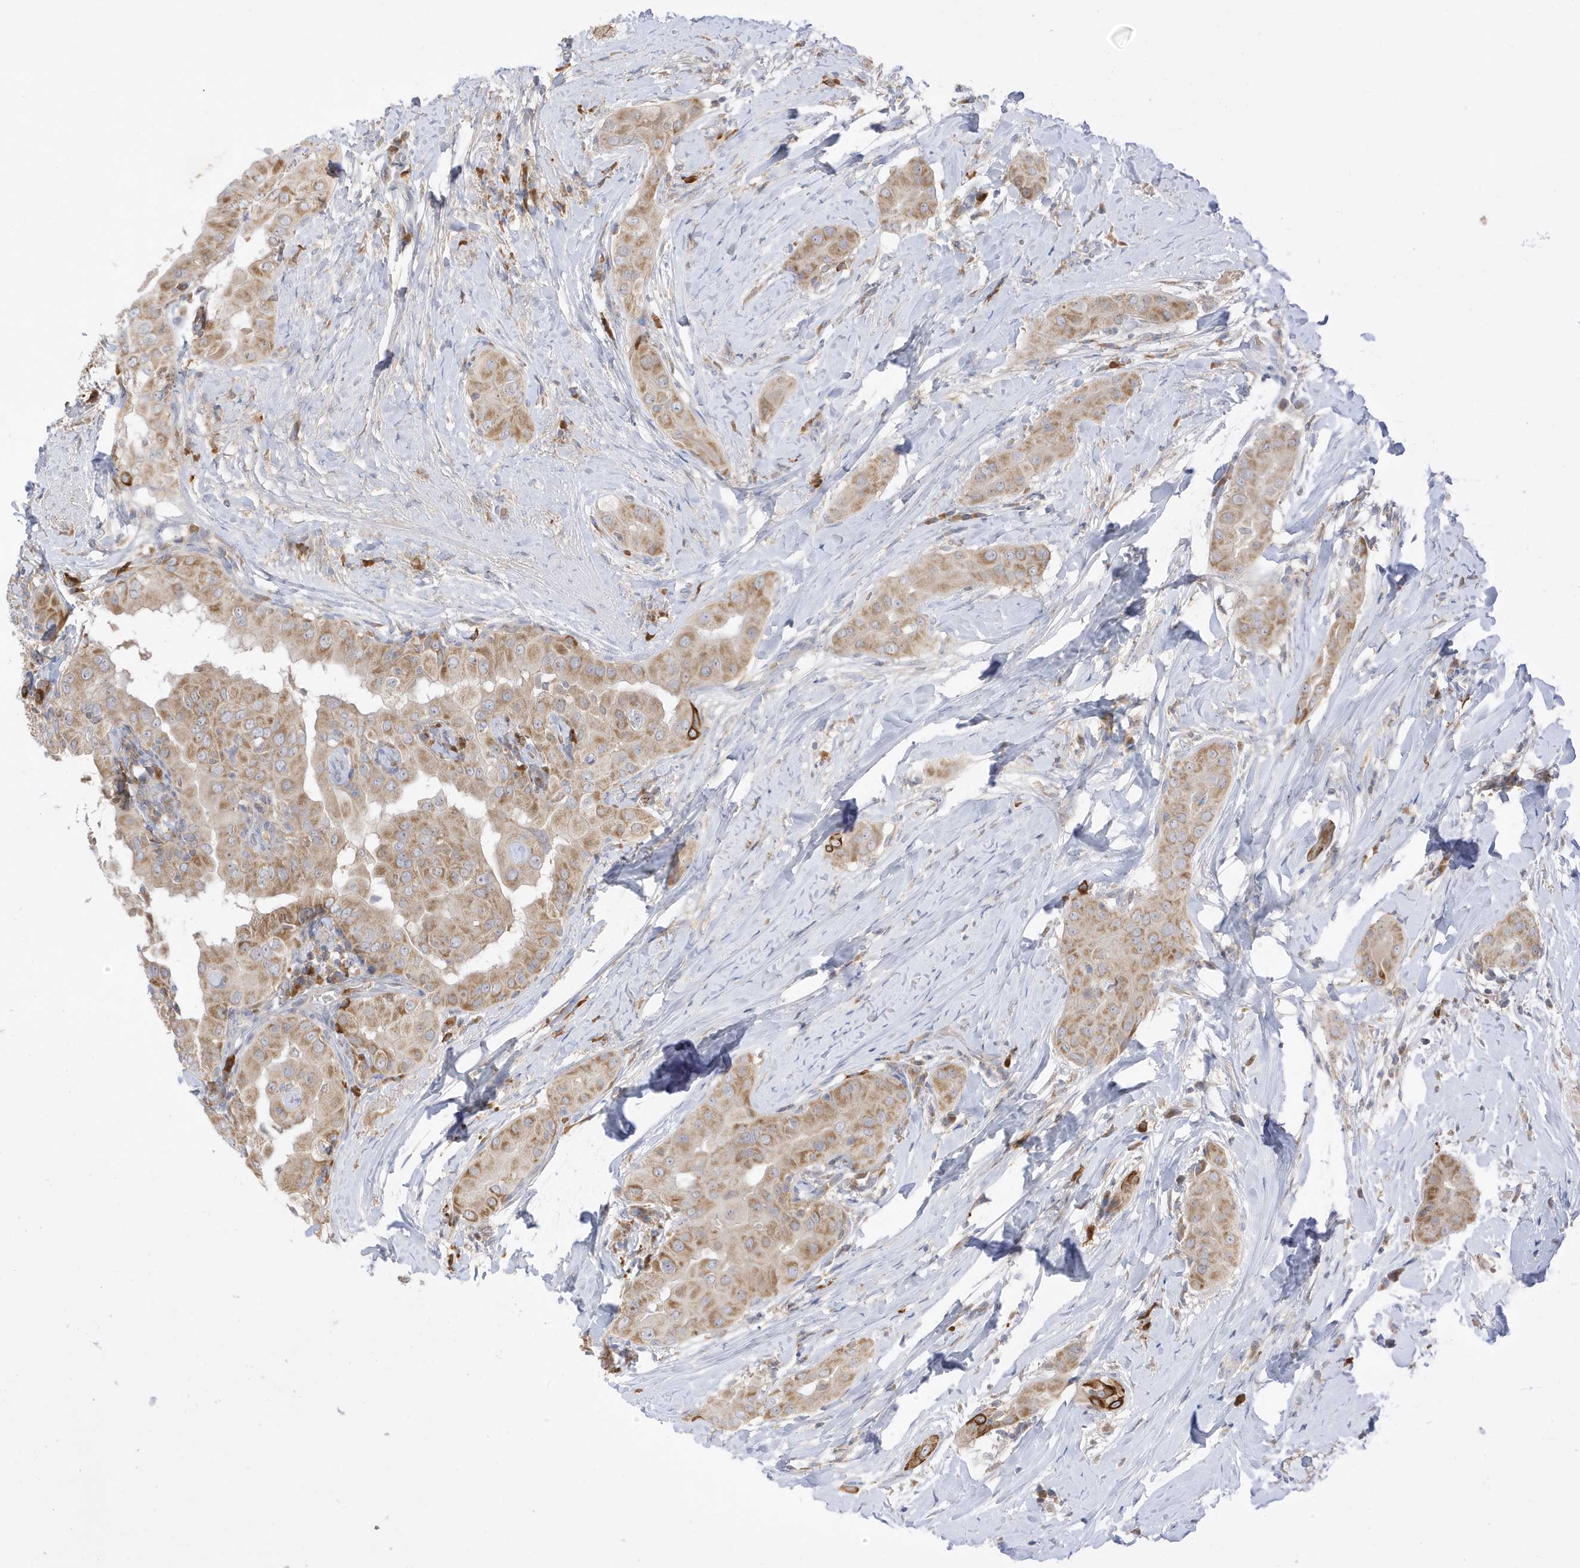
{"staining": {"intensity": "moderate", "quantity": ">75%", "location": "cytoplasmic/membranous"}, "tissue": "thyroid cancer", "cell_type": "Tumor cells", "image_type": "cancer", "snomed": [{"axis": "morphology", "description": "Papillary adenocarcinoma, NOS"}, {"axis": "topography", "description": "Thyroid gland"}], "caption": "Tumor cells exhibit medium levels of moderate cytoplasmic/membranous expression in approximately >75% of cells in human thyroid cancer. (Stains: DAB in brown, nuclei in blue, Microscopy: brightfield microscopy at high magnification).", "gene": "NPPC", "patient": {"sex": "male", "age": 33}}